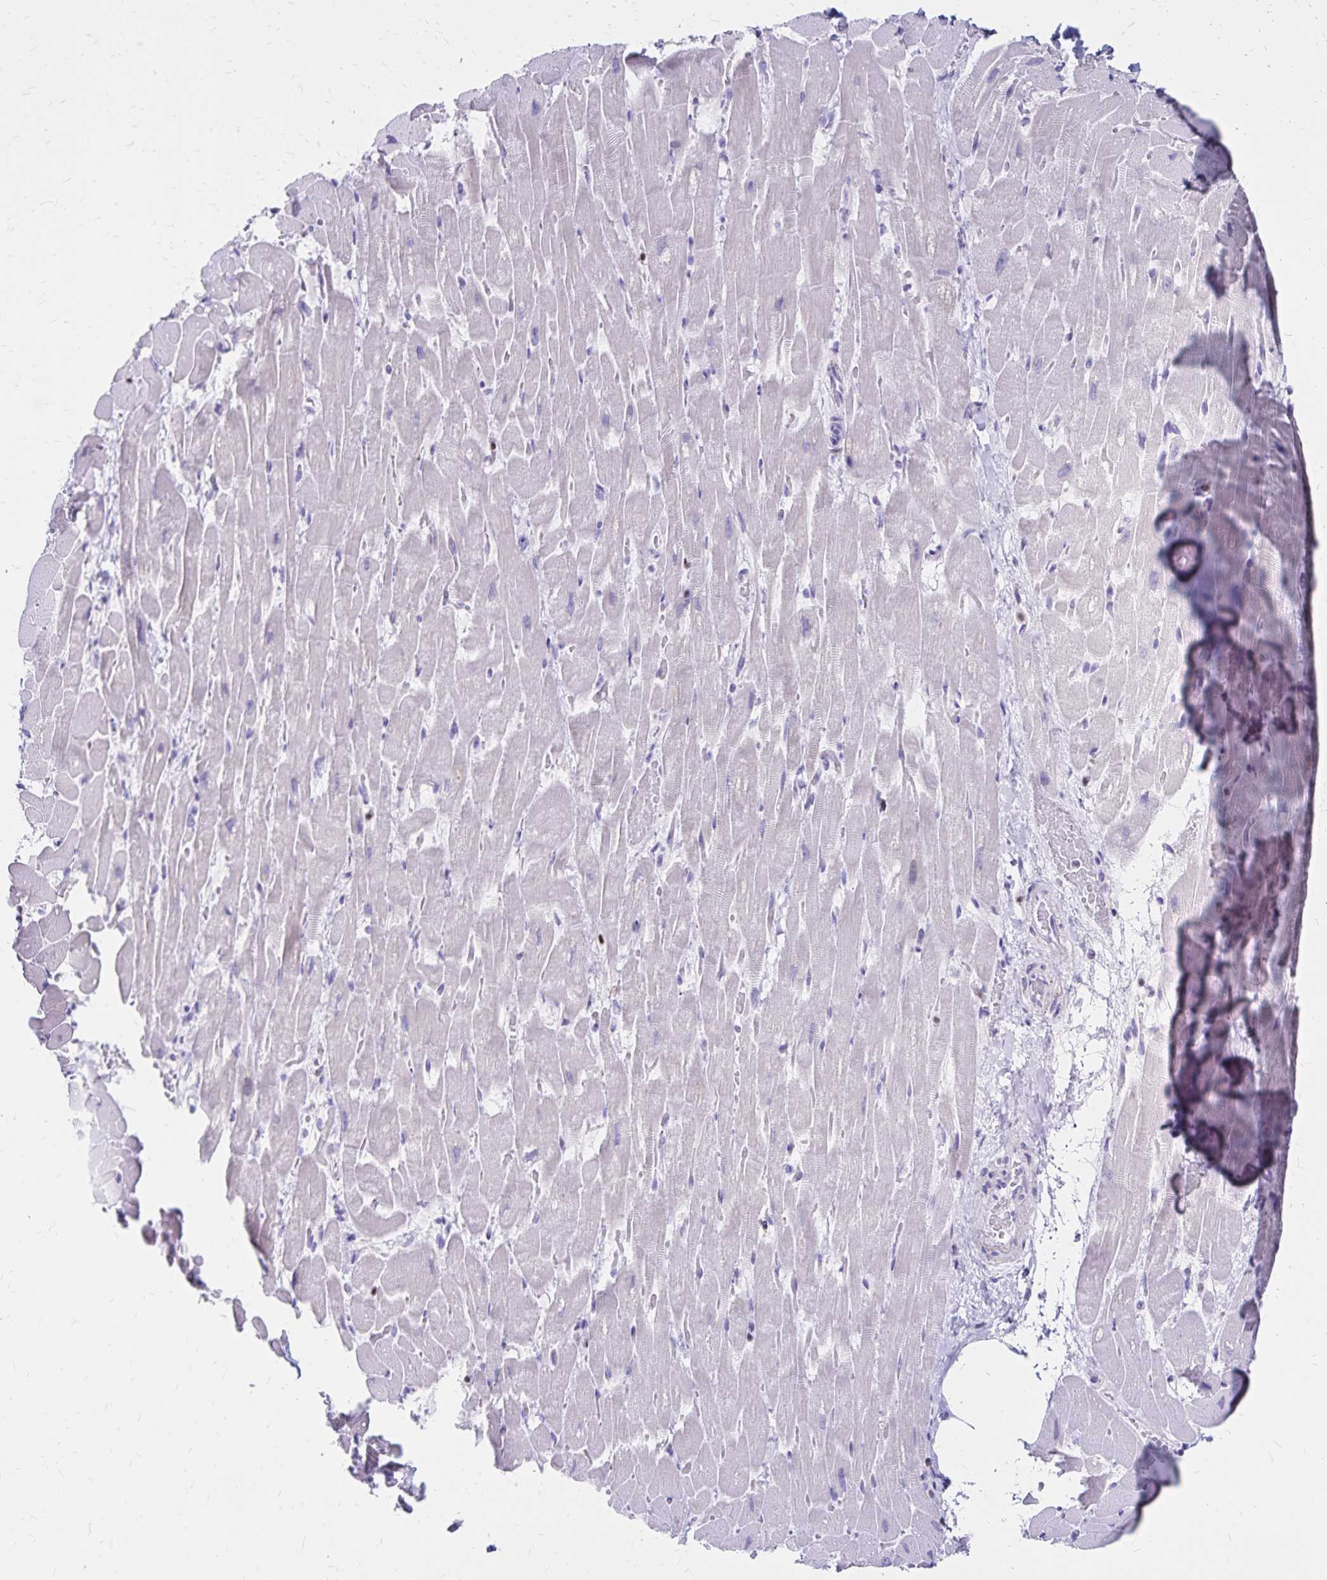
{"staining": {"intensity": "negative", "quantity": "none", "location": "none"}, "tissue": "heart muscle", "cell_type": "Cardiomyocytes", "image_type": "normal", "snomed": [{"axis": "morphology", "description": "Normal tissue, NOS"}, {"axis": "topography", "description": "Heart"}], "caption": "This histopathology image is of normal heart muscle stained with IHC to label a protein in brown with the nuclei are counter-stained blue. There is no expression in cardiomyocytes.", "gene": "IKZF1", "patient": {"sex": "male", "age": 37}}